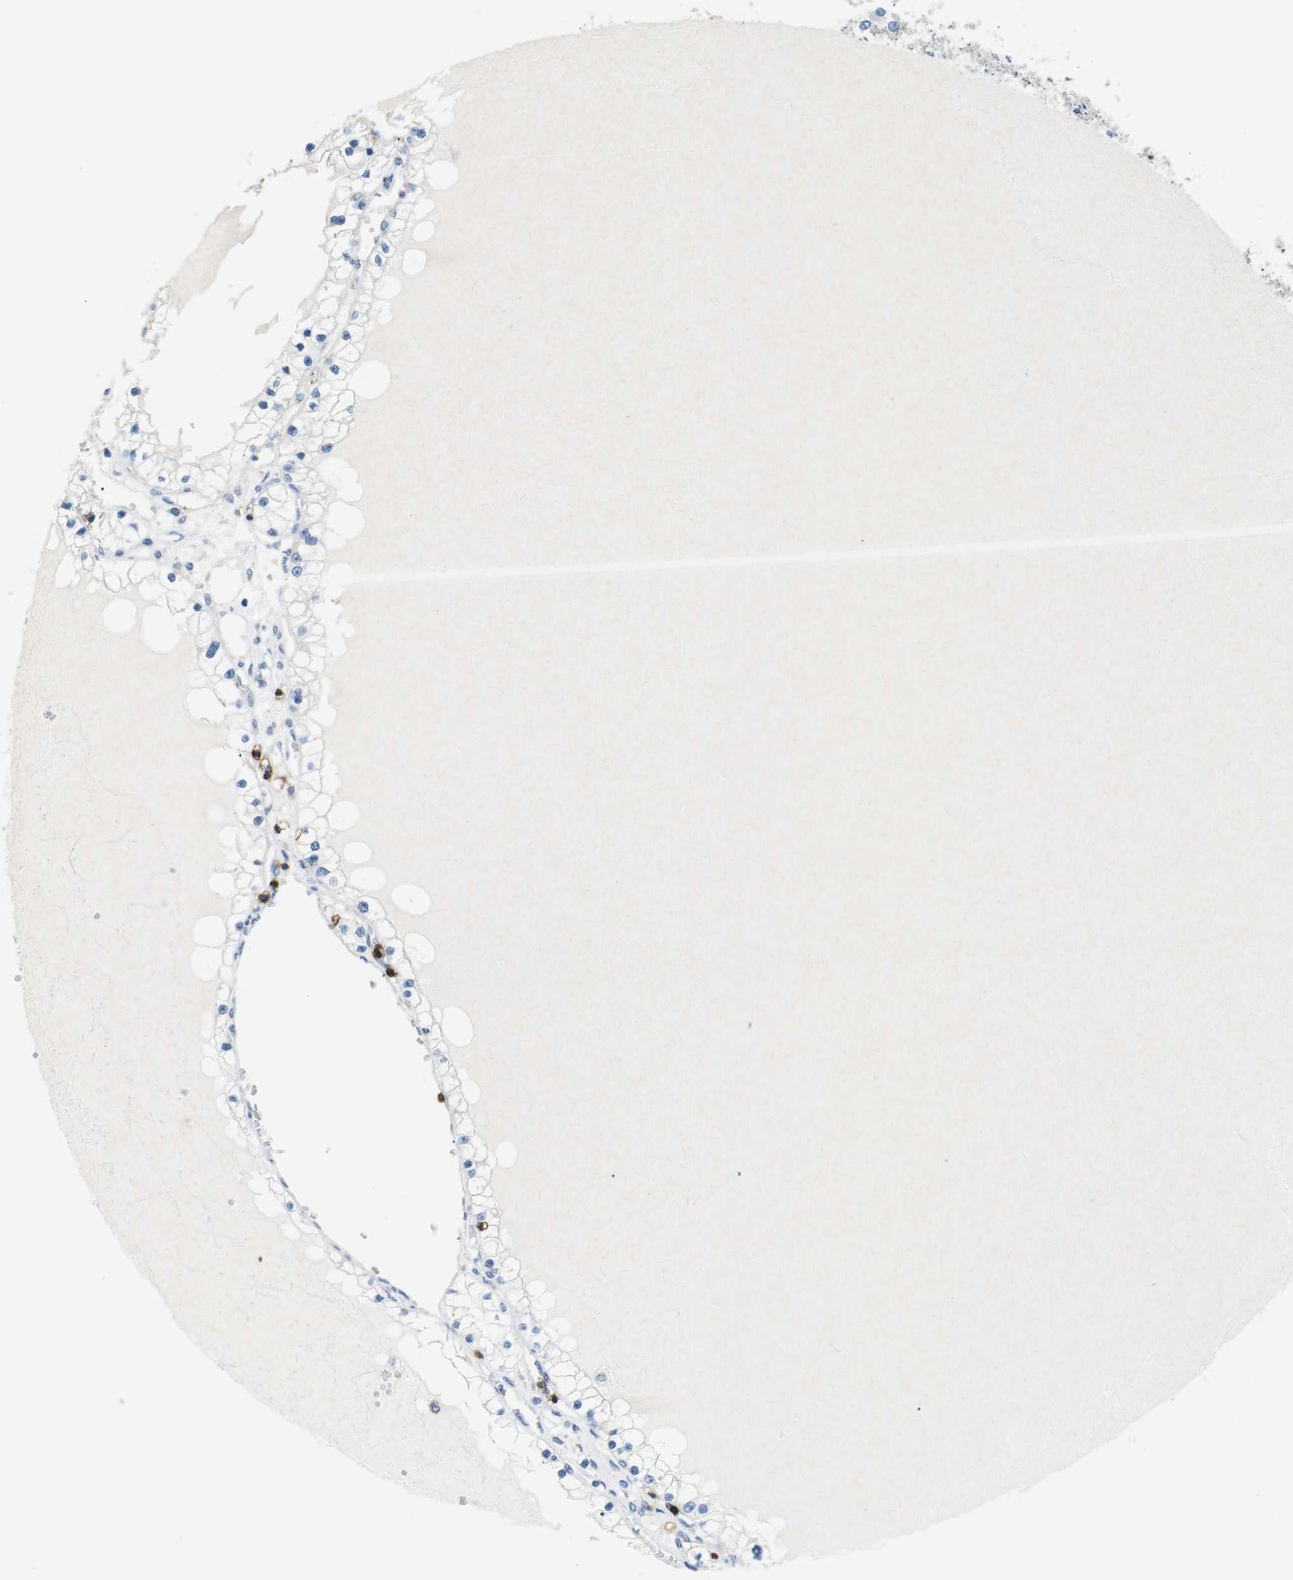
{"staining": {"intensity": "negative", "quantity": "none", "location": "none"}, "tissue": "renal cancer", "cell_type": "Tumor cells", "image_type": "cancer", "snomed": [{"axis": "morphology", "description": "Adenocarcinoma, NOS"}, {"axis": "topography", "description": "Kidney"}], "caption": "IHC of renal cancer (adenocarcinoma) displays no staining in tumor cells. Brightfield microscopy of immunohistochemistry stained with DAB (brown) and hematoxylin (blue), captured at high magnification.", "gene": "CD6", "patient": {"sex": "male", "age": 68}}